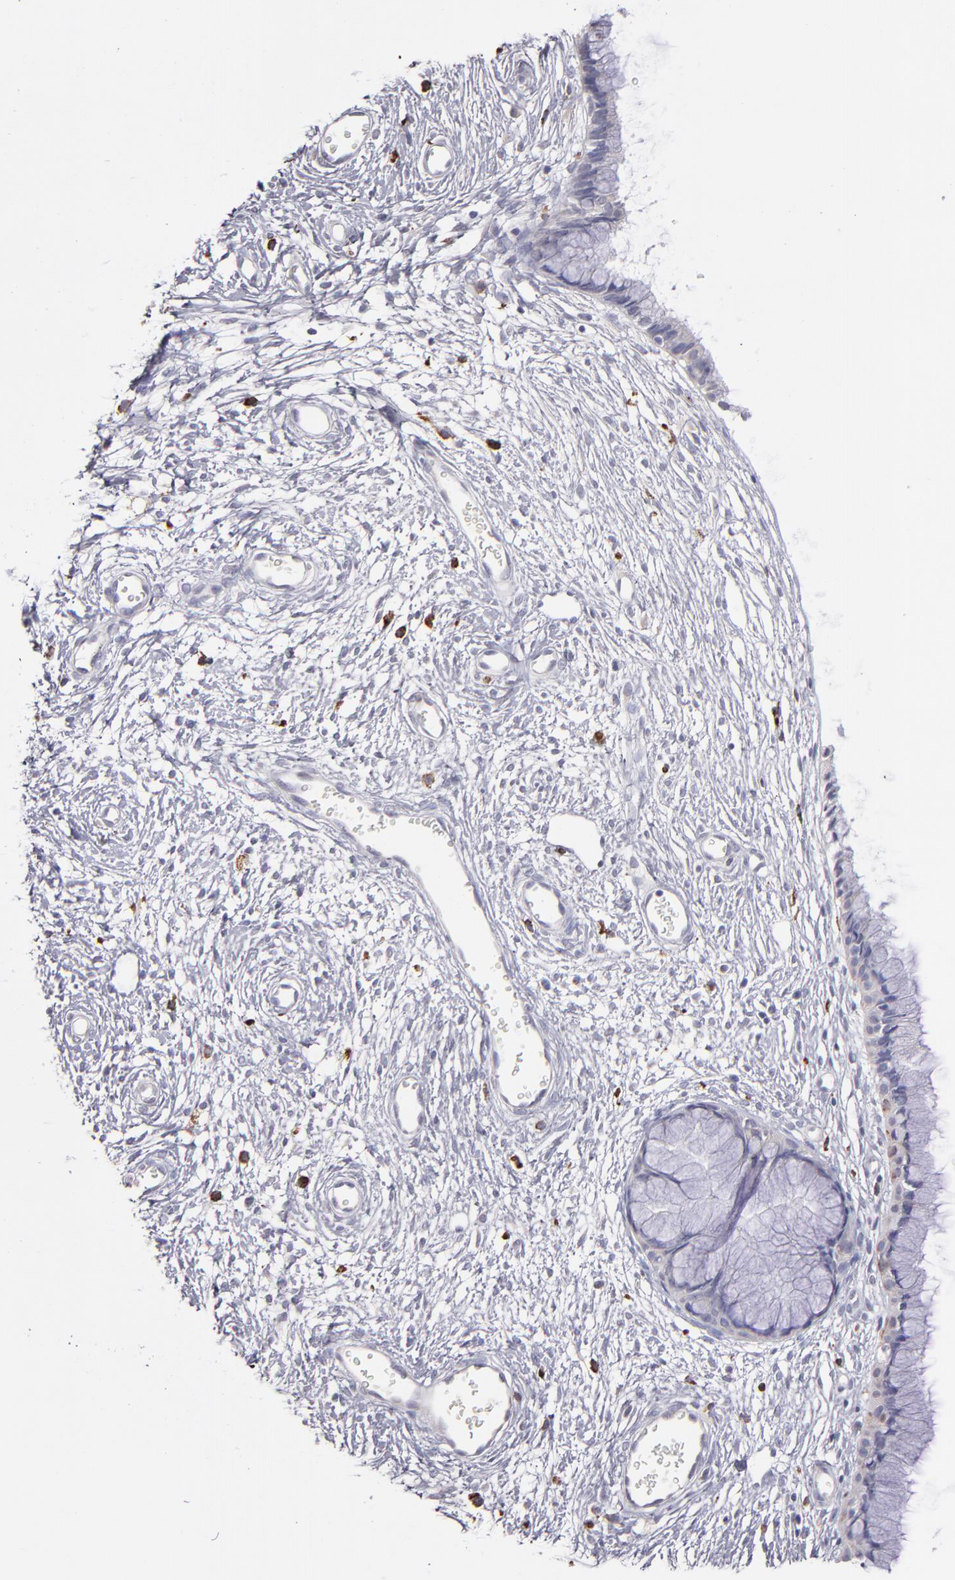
{"staining": {"intensity": "negative", "quantity": "none", "location": "none"}, "tissue": "cervix", "cell_type": "Glandular cells", "image_type": "normal", "snomed": [{"axis": "morphology", "description": "Normal tissue, NOS"}, {"axis": "topography", "description": "Cervix"}], "caption": "Cervix was stained to show a protein in brown. There is no significant expression in glandular cells. (Stains: DAB (3,3'-diaminobenzidine) IHC with hematoxylin counter stain, Microscopy: brightfield microscopy at high magnification).", "gene": "GLDC", "patient": {"sex": "female", "age": 55}}